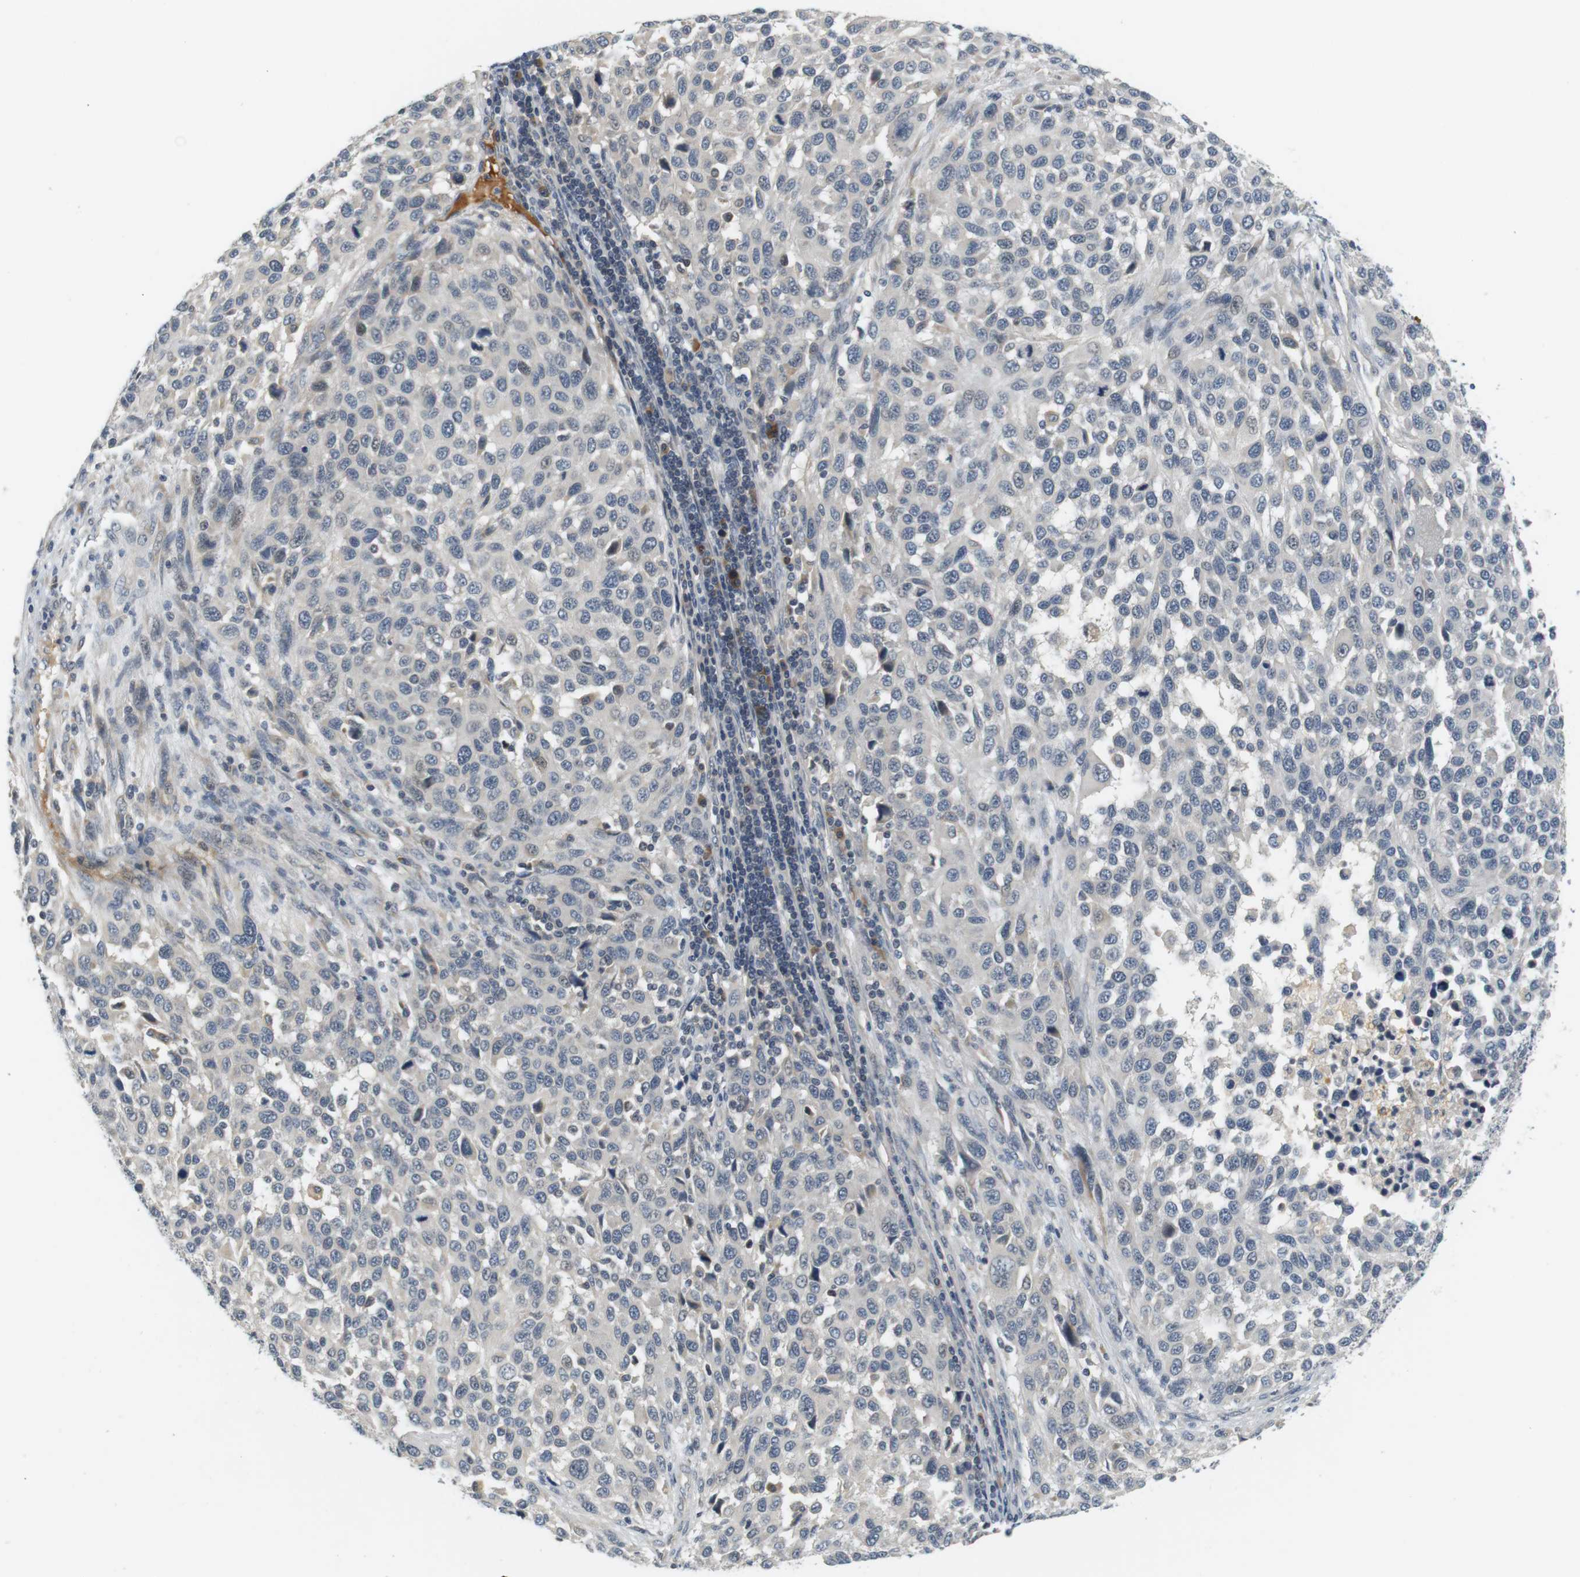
{"staining": {"intensity": "negative", "quantity": "none", "location": "none"}, "tissue": "melanoma", "cell_type": "Tumor cells", "image_type": "cancer", "snomed": [{"axis": "morphology", "description": "Malignant melanoma, Metastatic site"}, {"axis": "topography", "description": "Lymph node"}], "caption": "High power microscopy histopathology image of an immunohistochemistry (IHC) image of melanoma, revealing no significant expression in tumor cells.", "gene": "WNT7A", "patient": {"sex": "male", "age": 61}}